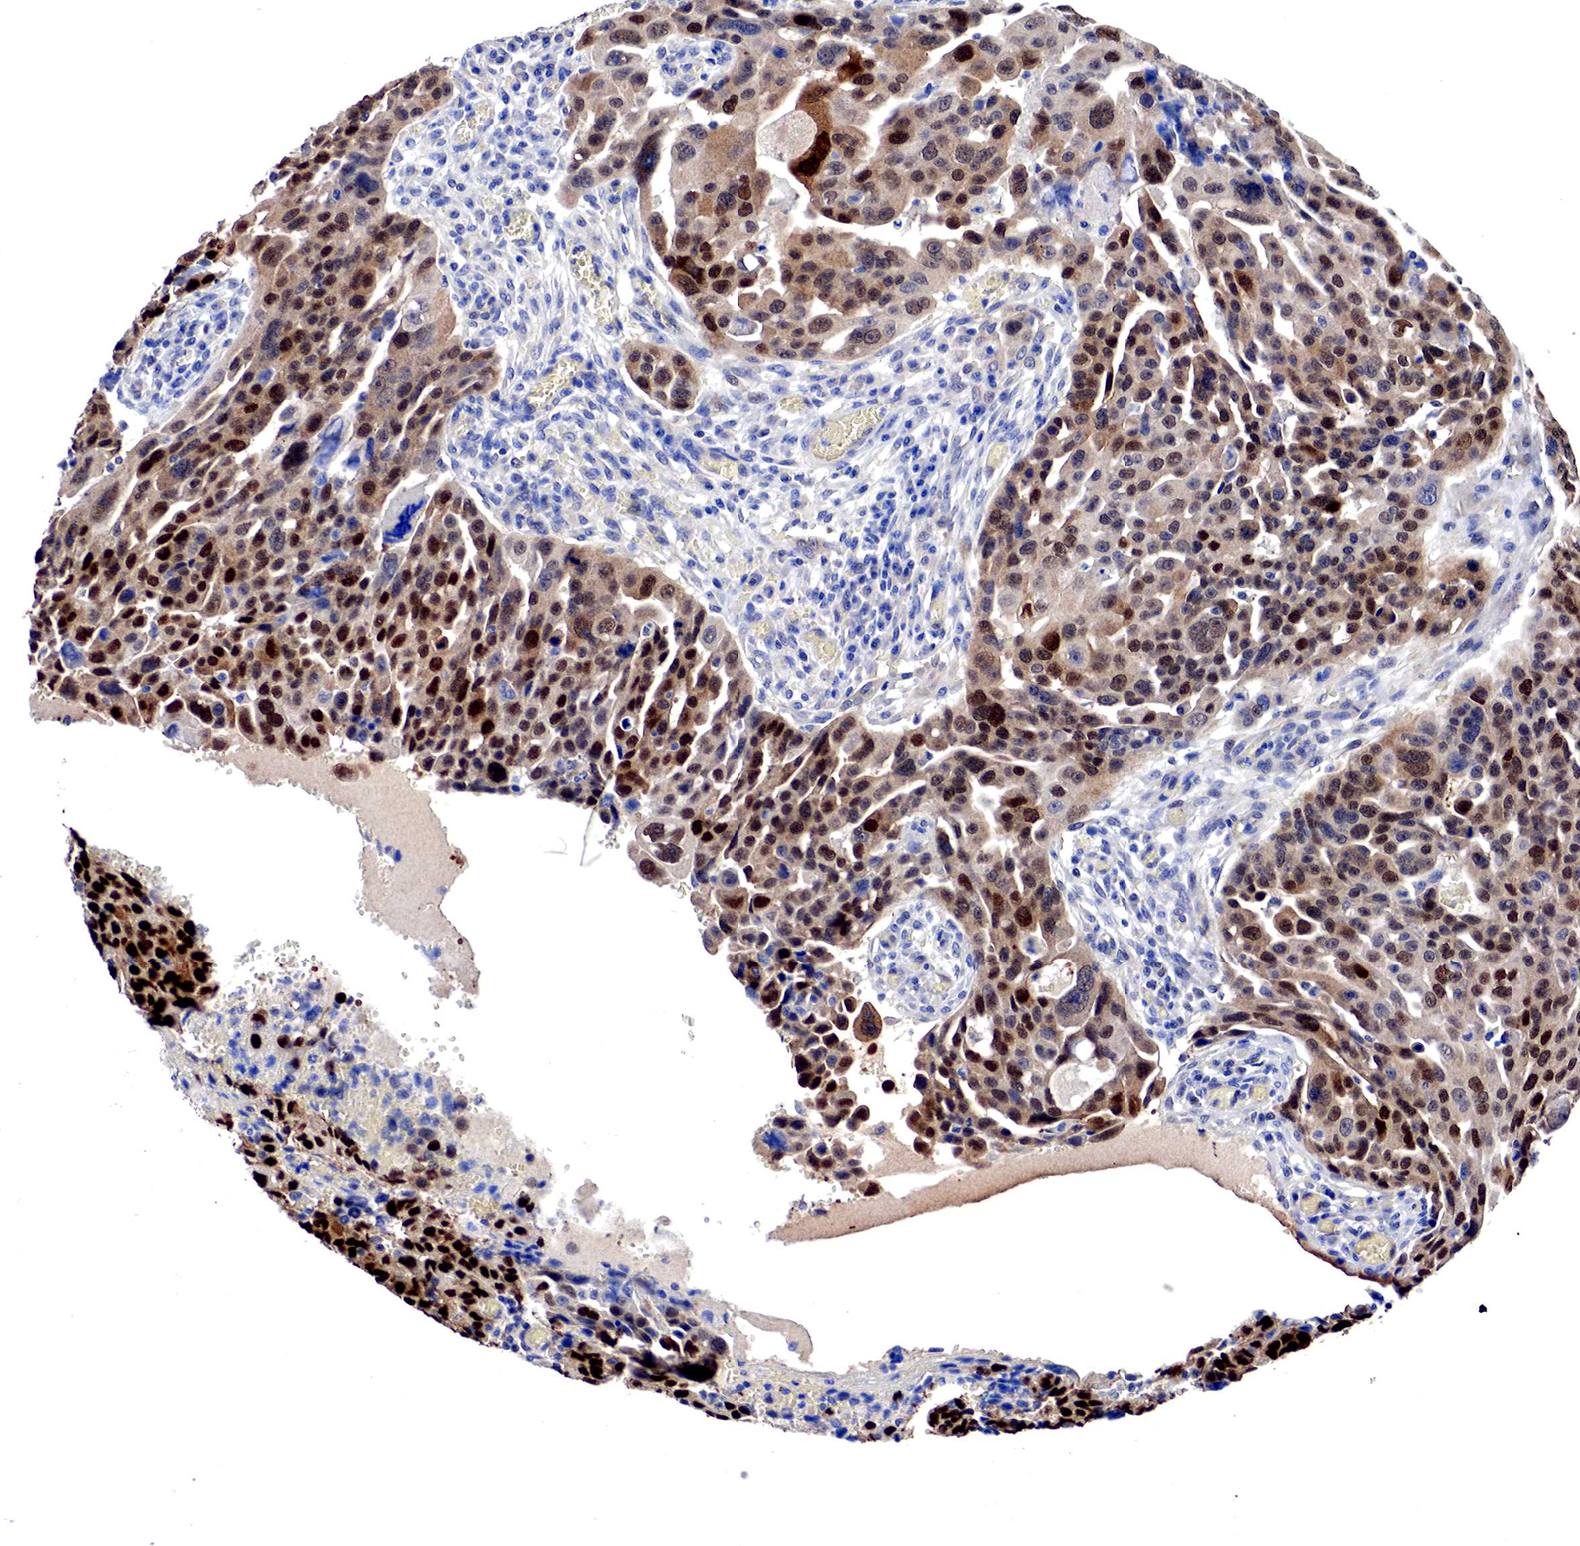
{"staining": {"intensity": "strong", "quantity": ">75%", "location": "cytoplasmic/membranous,nuclear"}, "tissue": "ovarian cancer", "cell_type": "Tumor cells", "image_type": "cancer", "snomed": [{"axis": "morphology", "description": "Carcinoma, endometroid"}, {"axis": "topography", "description": "Ovary"}], "caption": "High-magnification brightfield microscopy of ovarian cancer (endometroid carcinoma) stained with DAB (3,3'-diaminobenzidine) (brown) and counterstained with hematoxylin (blue). tumor cells exhibit strong cytoplasmic/membranous and nuclear positivity is identified in about>75% of cells.", "gene": "PABIR2", "patient": {"sex": "female", "age": 75}}